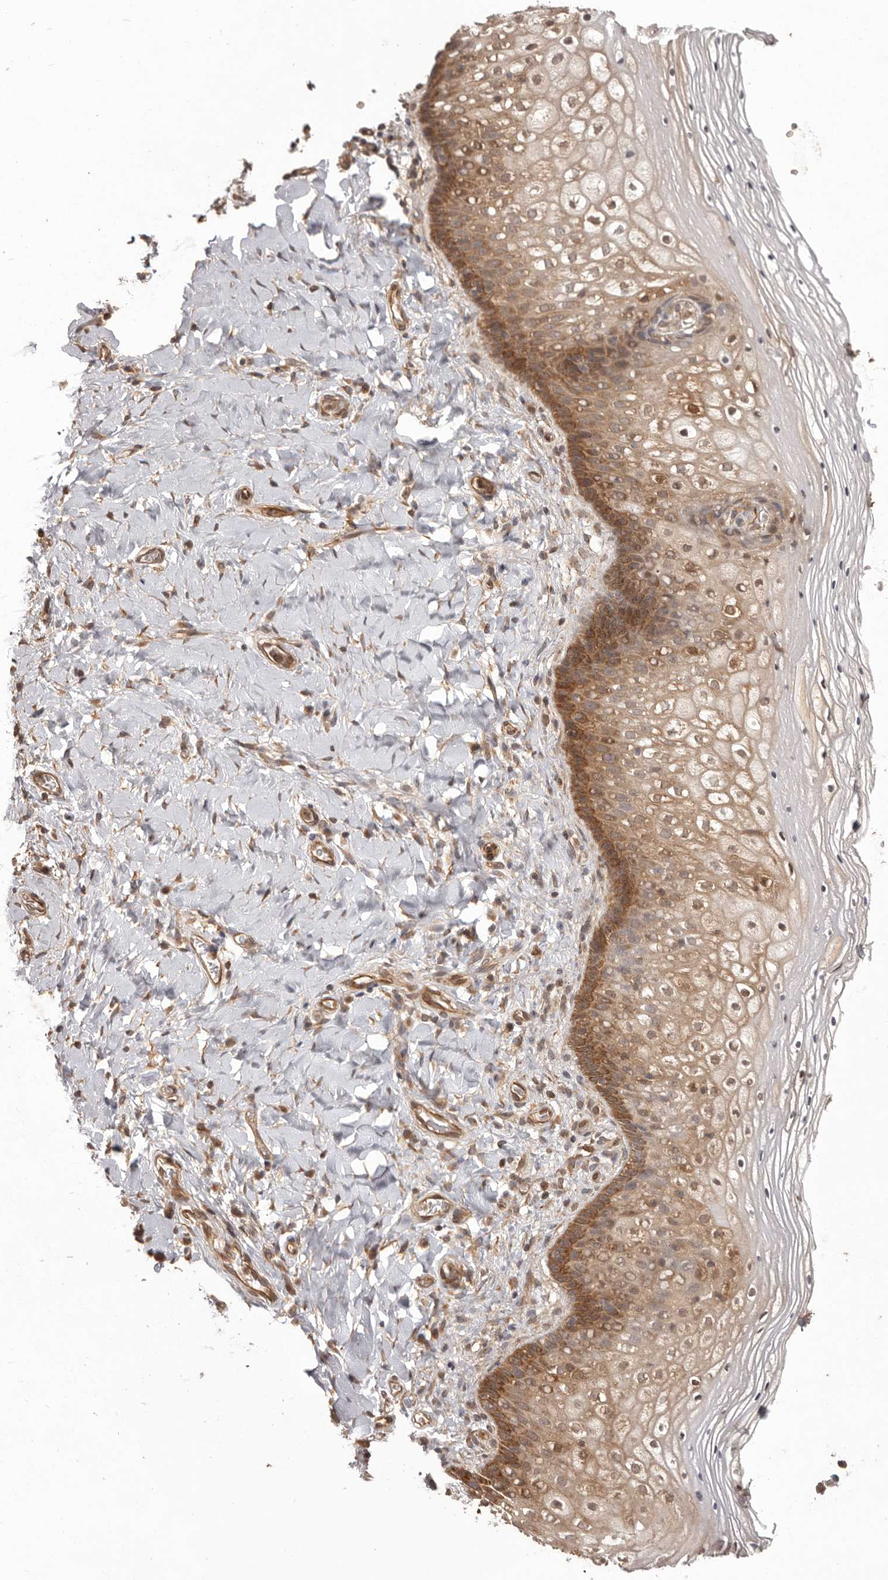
{"staining": {"intensity": "moderate", "quantity": "25%-75%", "location": "cytoplasmic/membranous"}, "tissue": "vagina", "cell_type": "Squamous epithelial cells", "image_type": "normal", "snomed": [{"axis": "morphology", "description": "Normal tissue, NOS"}, {"axis": "topography", "description": "Vagina"}], "caption": "The histopathology image reveals immunohistochemical staining of normal vagina. There is moderate cytoplasmic/membranous expression is present in approximately 25%-75% of squamous epithelial cells. The protein of interest is stained brown, and the nuclei are stained in blue (DAB (3,3'-diaminobenzidine) IHC with brightfield microscopy, high magnification).", "gene": "NFKBIA", "patient": {"sex": "female", "age": 60}}